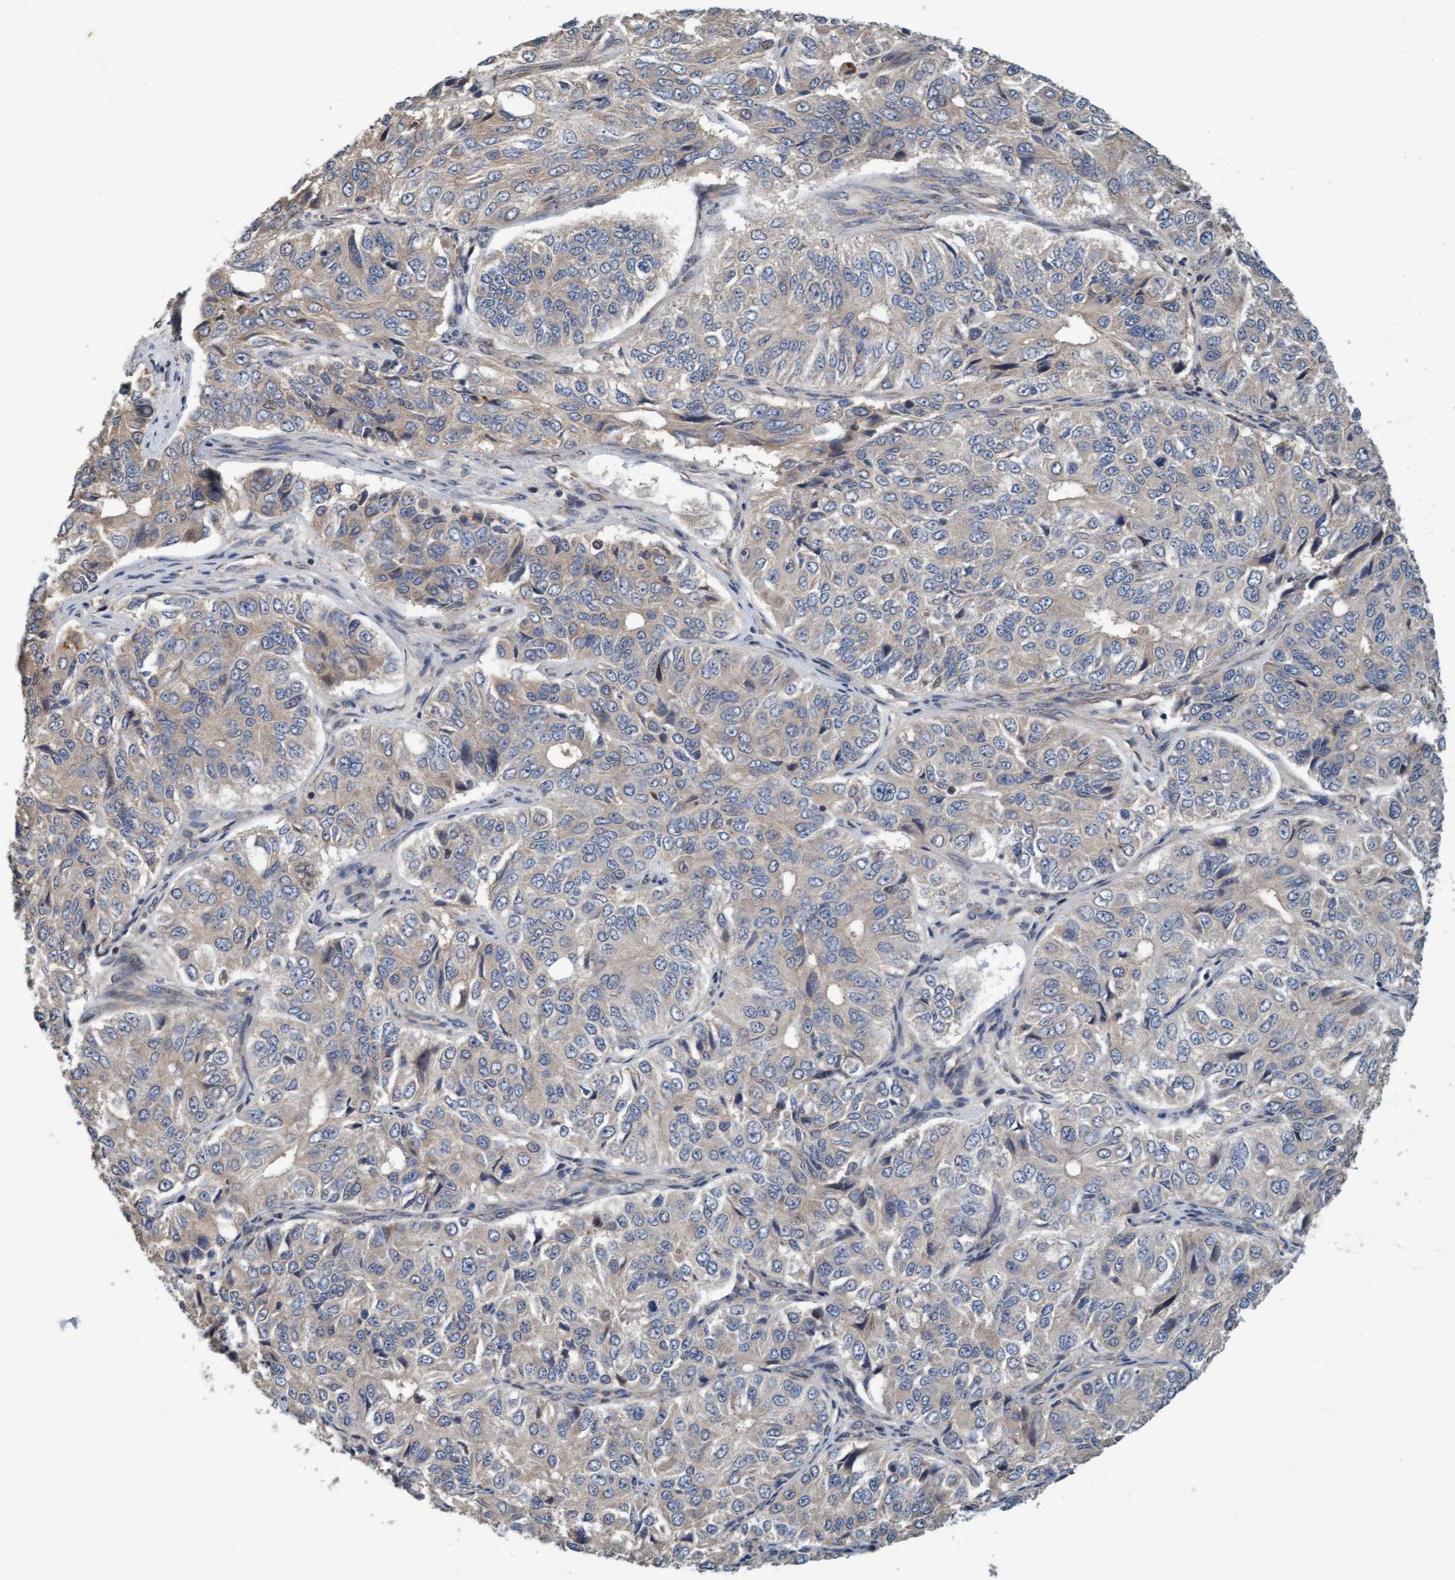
{"staining": {"intensity": "weak", "quantity": "<25%", "location": "cytoplasmic/membranous"}, "tissue": "ovarian cancer", "cell_type": "Tumor cells", "image_type": "cancer", "snomed": [{"axis": "morphology", "description": "Carcinoma, endometroid"}, {"axis": "topography", "description": "Ovary"}], "caption": "This is an immunohistochemistry (IHC) histopathology image of ovarian cancer. There is no expression in tumor cells.", "gene": "MLXIP", "patient": {"sex": "female", "age": 51}}